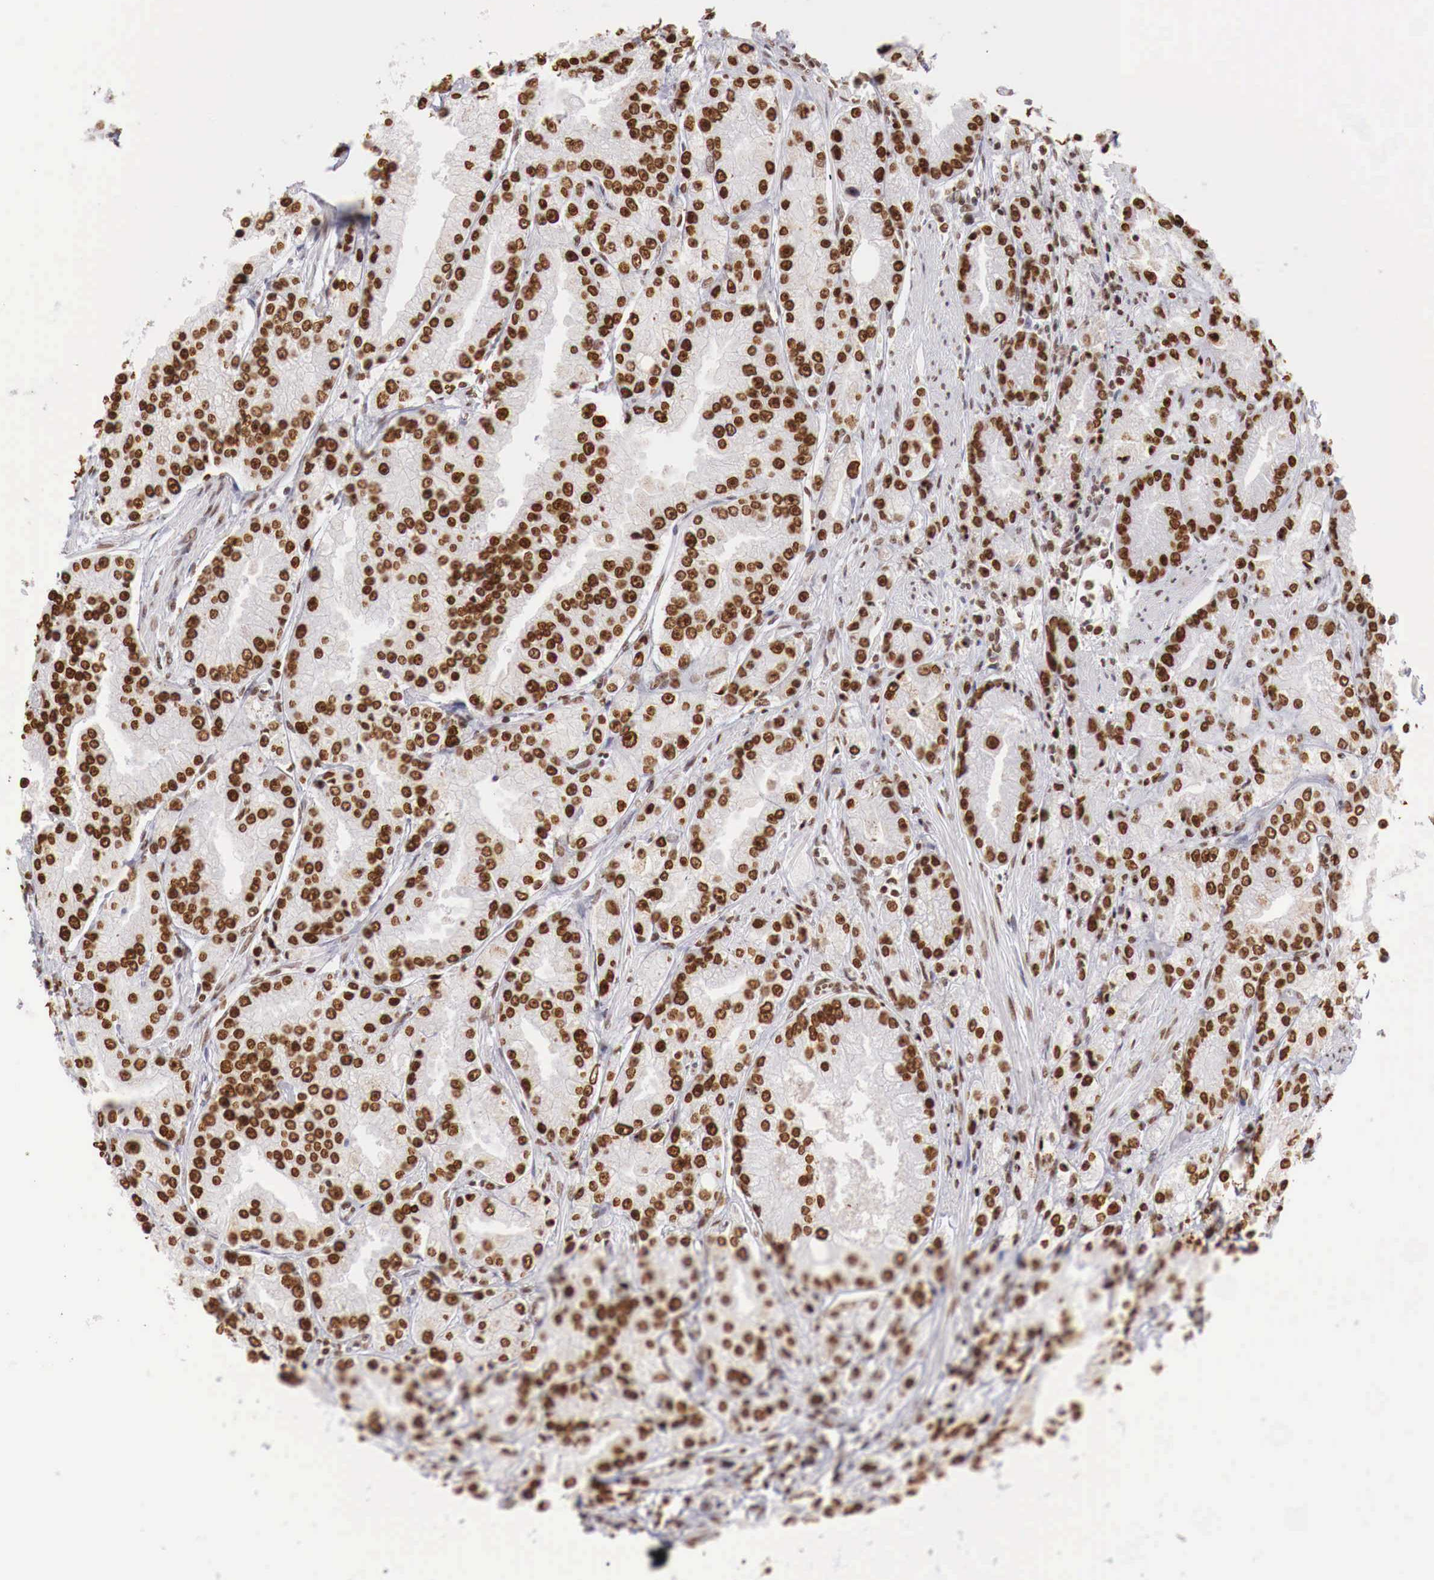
{"staining": {"intensity": "strong", "quantity": ">75%", "location": "nuclear"}, "tissue": "prostate cancer", "cell_type": "Tumor cells", "image_type": "cancer", "snomed": [{"axis": "morphology", "description": "Adenocarcinoma, Medium grade"}, {"axis": "topography", "description": "Prostate"}], "caption": "A histopathology image of human prostate cancer (medium-grade adenocarcinoma) stained for a protein exhibits strong nuclear brown staining in tumor cells.", "gene": "DKC1", "patient": {"sex": "male", "age": 72}}